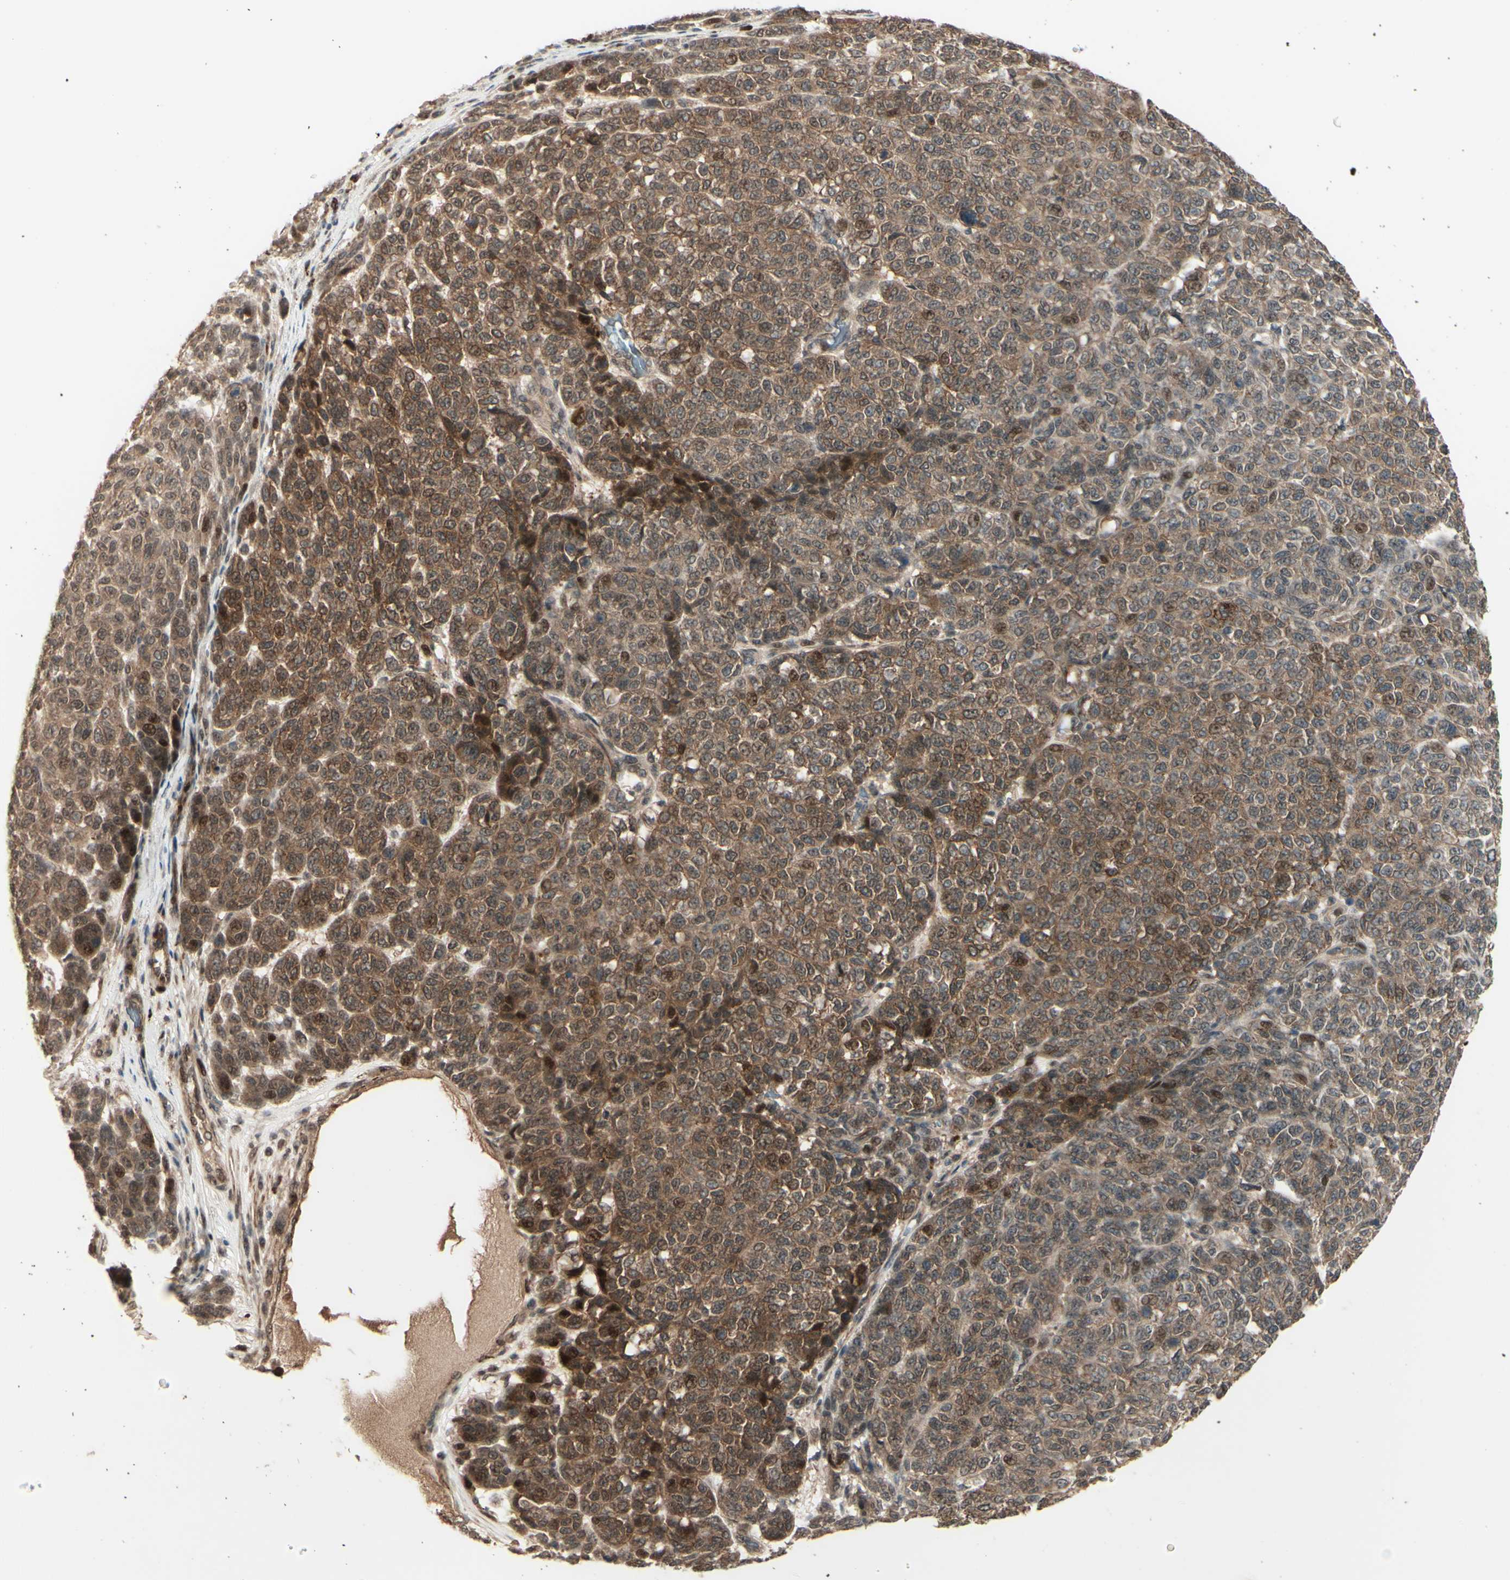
{"staining": {"intensity": "moderate", "quantity": ">75%", "location": "cytoplasmic/membranous,nuclear"}, "tissue": "melanoma", "cell_type": "Tumor cells", "image_type": "cancer", "snomed": [{"axis": "morphology", "description": "Malignant melanoma, NOS"}, {"axis": "topography", "description": "Skin"}], "caption": "Malignant melanoma tissue exhibits moderate cytoplasmic/membranous and nuclear staining in about >75% of tumor cells, visualized by immunohistochemistry.", "gene": "MLF2", "patient": {"sex": "male", "age": 59}}